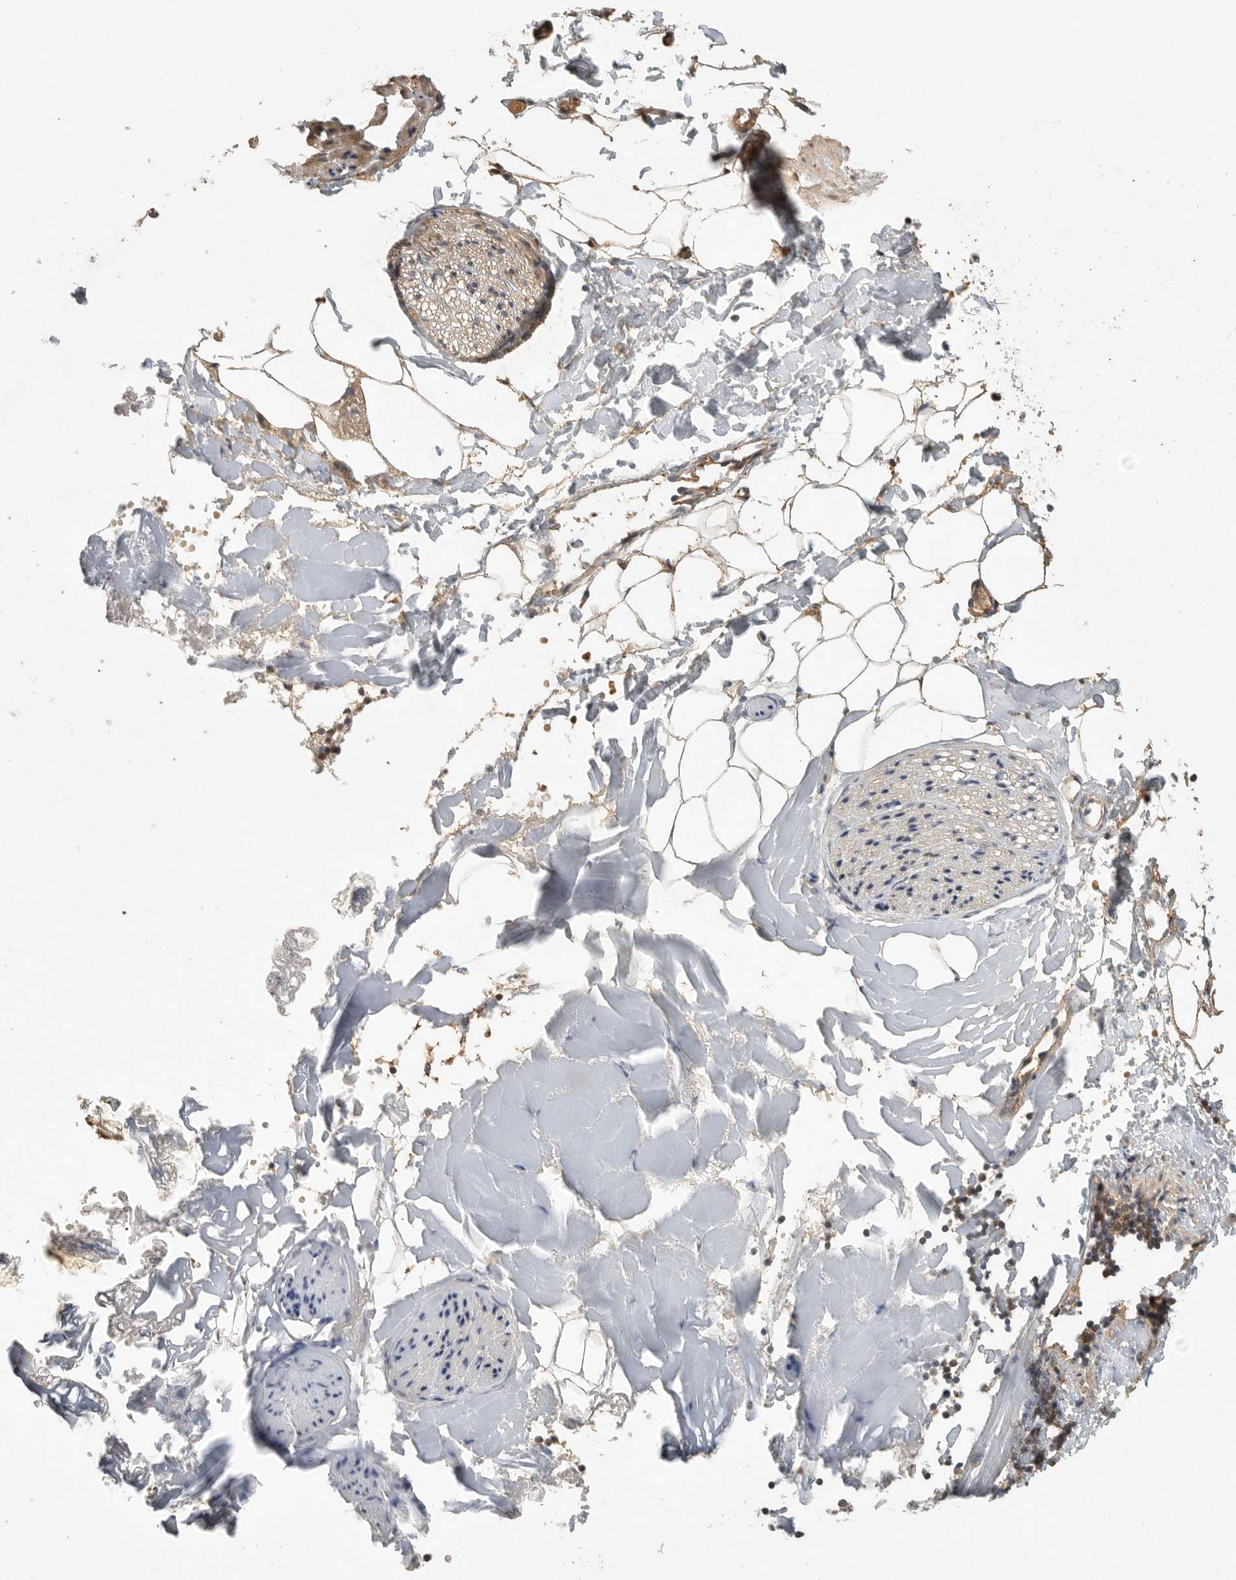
{"staining": {"intensity": "moderate", "quantity": ">75%", "location": "cytoplasmic/membranous"}, "tissue": "adipose tissue", "cell_type": "Adipocytes", "image_type": "normal", "snomed": [{"axis": "morphology", "description": "Normal tissue, NOS"}, {"axis": "morphology", "description": "Adenocarcinoma, NOS"}, {"axis": "topography", "description": "Smooth muscle"}, {"axis": "topography", "description": "Colon"}], "caption": "Protein staining exhibits moderate cytoplasmic/membranous positivity in approximately >75% of adipocytes in normal adipose tissue. The protein is stained brown, and the nuclei are stained in blue (DAB (3,3'-diaminobenzidine) IHC with brightfield microscopy, high magnification).", "gene": "DFFA", "patient": {"sex": "male", "age": 14}}